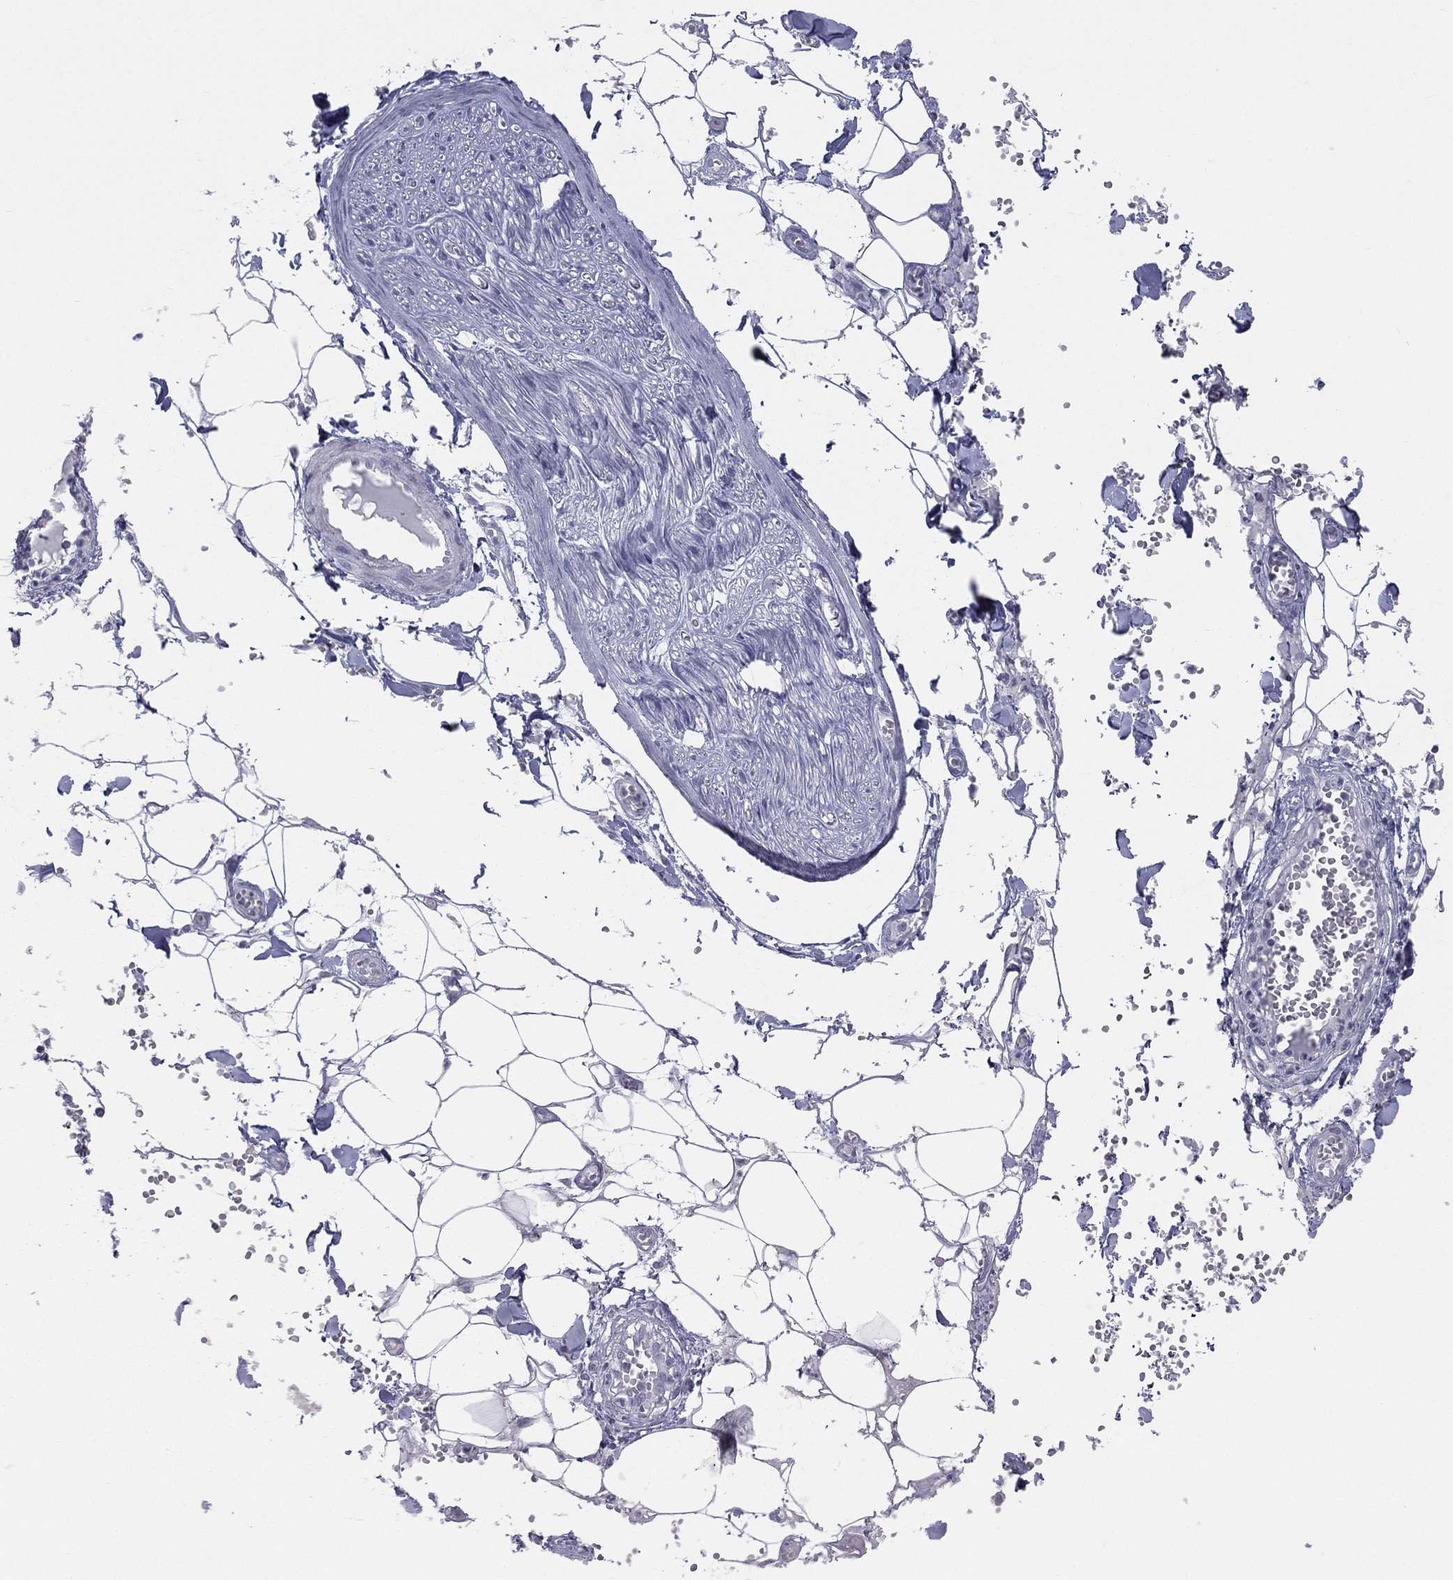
{"staining": {"intensity": "negative", "quantity": "none", "location": "none"}, "tissue": "adipose tissue", "cell_type": "Adipocytes", "image_type": "normal", "snomed": [{"axis": "morphology", "description": "Normal tissue, NOS"}, {"axis": "morphology", "description": "Squamous cell carcinoma, NOS"}, {"axis": "topography", "description": "Cartilage tissue"}, {"axis": "topography", "description": "Lung"}], "caption": "DAB (3,3'-diaminobenzidine) immunohistochemical staining of unremarkable adipose tissue reveals no significant staining in adipocytes.", "gene": "DMKN", "patient": {"sex": "male", "age": 66}}